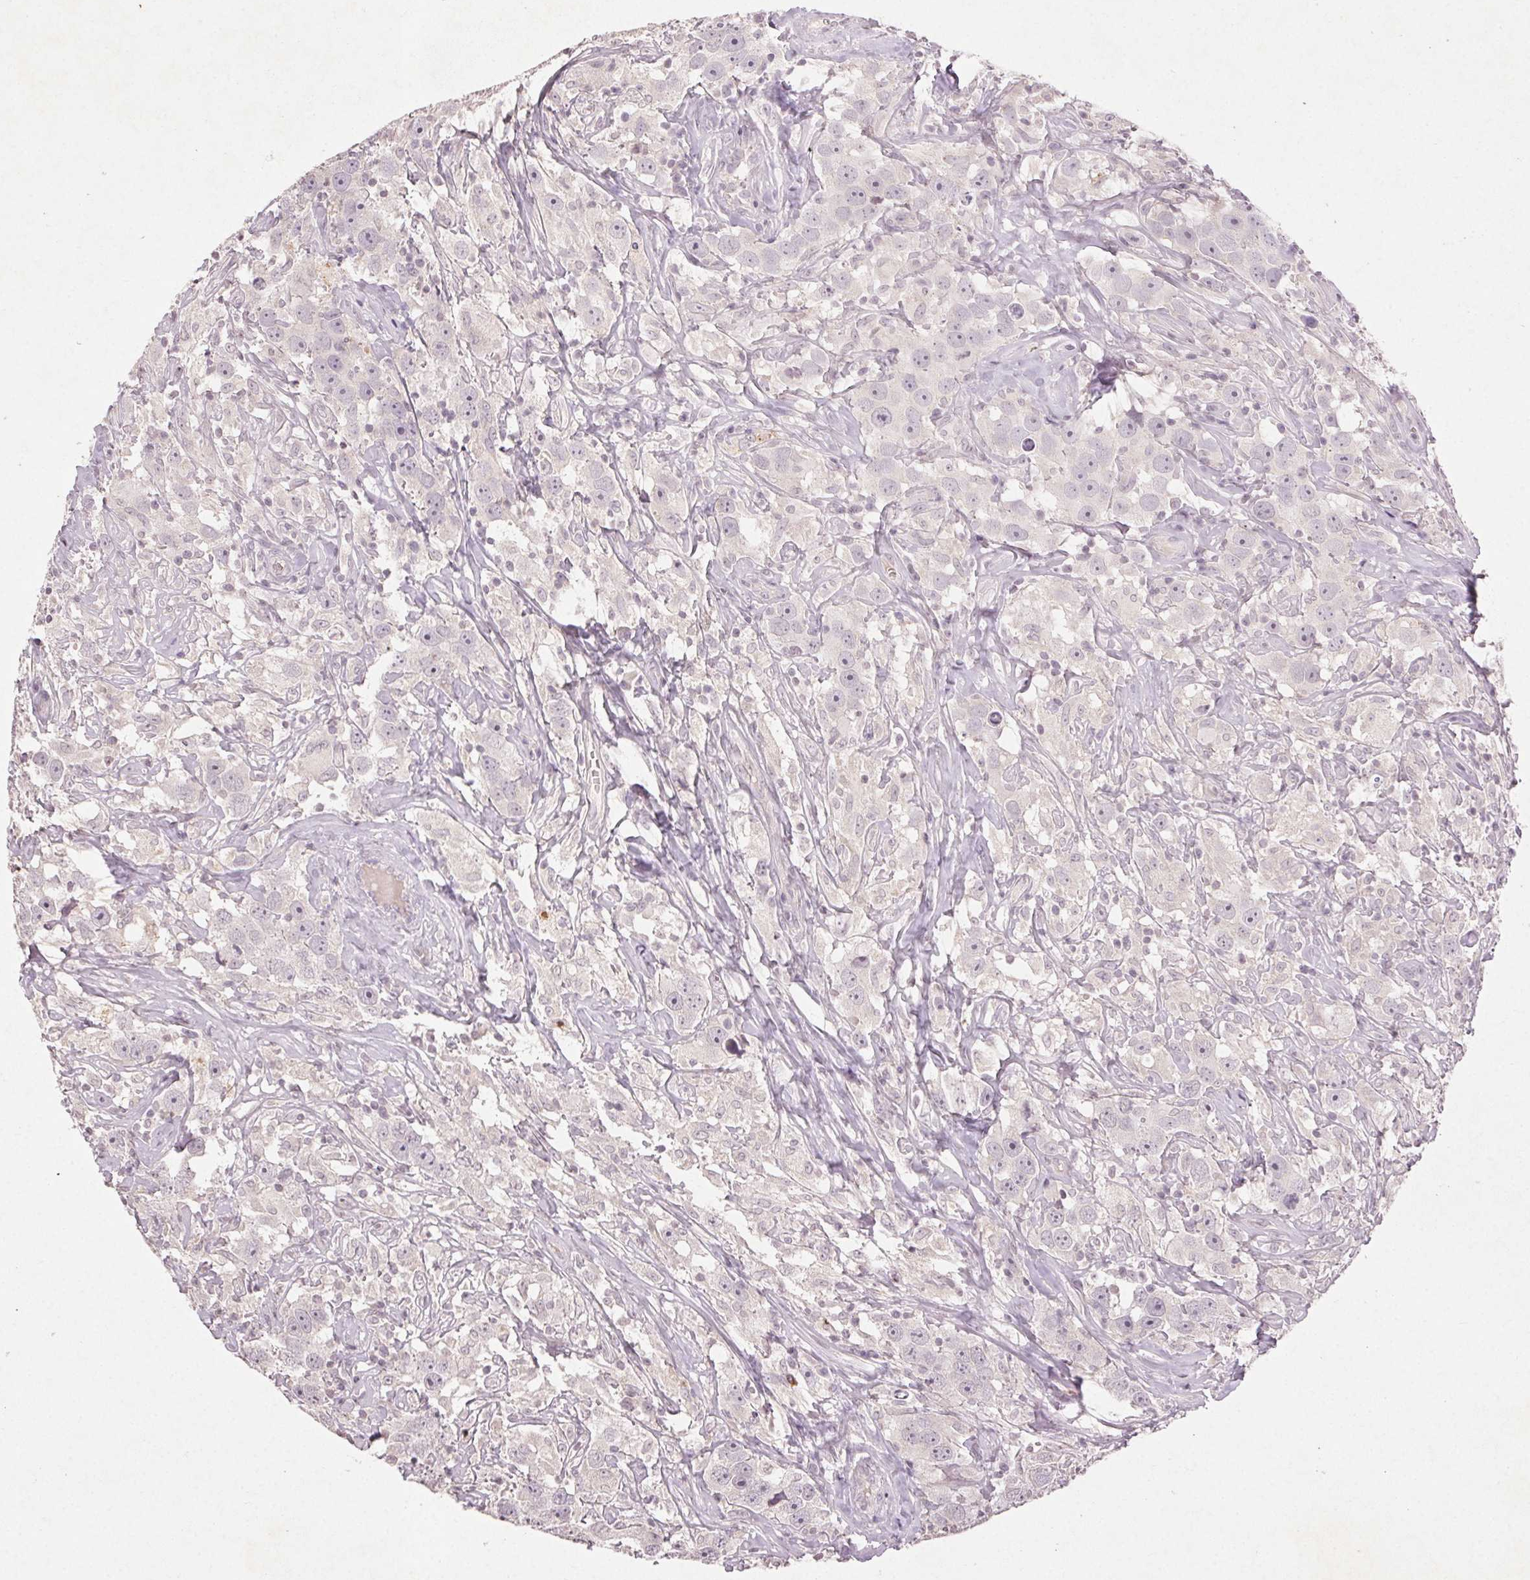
{"staining": {"intensity": "negative", "quantity": "none", "location": "none"}, "tissue": "testis cancer", "cell_type": "Tumor cells", "image_type": "cancer", "snomed": [{"axis": "morphology", "description": "Seminoma, NOS"}, {"axis": "topography", "description": "Testis"}], "caption": "Immunohistochemical staining of human testis cancer (seminoma) shows no significant expression in tumor cells.", "gene": "KLRC3", "patient": {"sex": "male", "age": 49}}